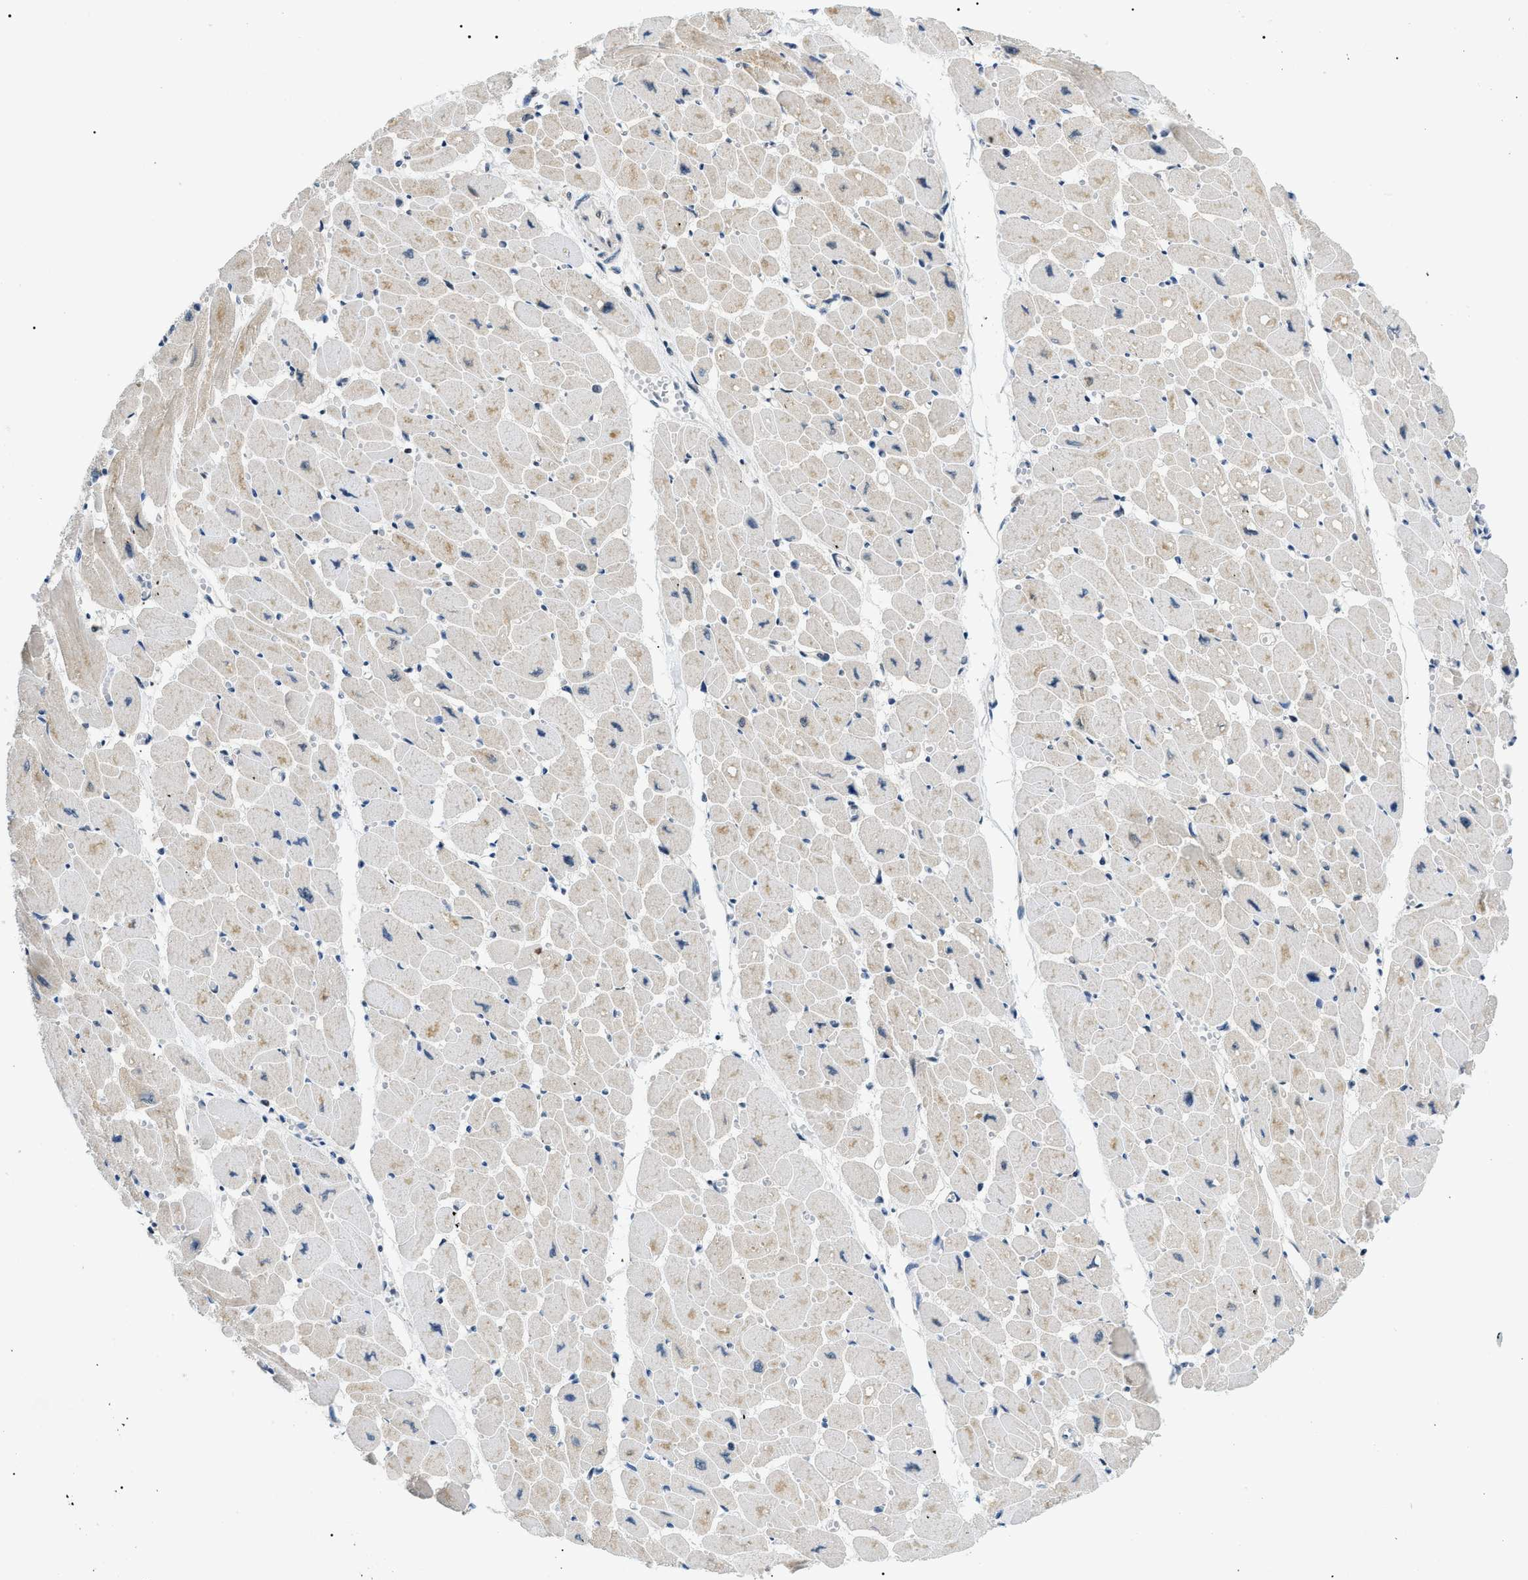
{"staining": {"intensity": "weak", "quantity": "25%-75%", "location": "cytoplasmic/membranous"}, "tissue": "heart muscle", "cell_type": "Cardiomyocytes", "image_type": "normal", "snomed": [{"axis": "morphology", "description": "Normal tissue, NOS"}, {"axis": "topography", "description": "Heart"}], "caption": "Immunohistochemical staining of unremarkable heart muscle shows low levels of weak cytoplasmic/membranous staining in about 25%-75% of cardiomyocytes. Immunohistochemistry stains the protein in brown and the nuclei are stained blue.", "gene": "CWC25", "patient": {"sex": "female", "age": 54}}